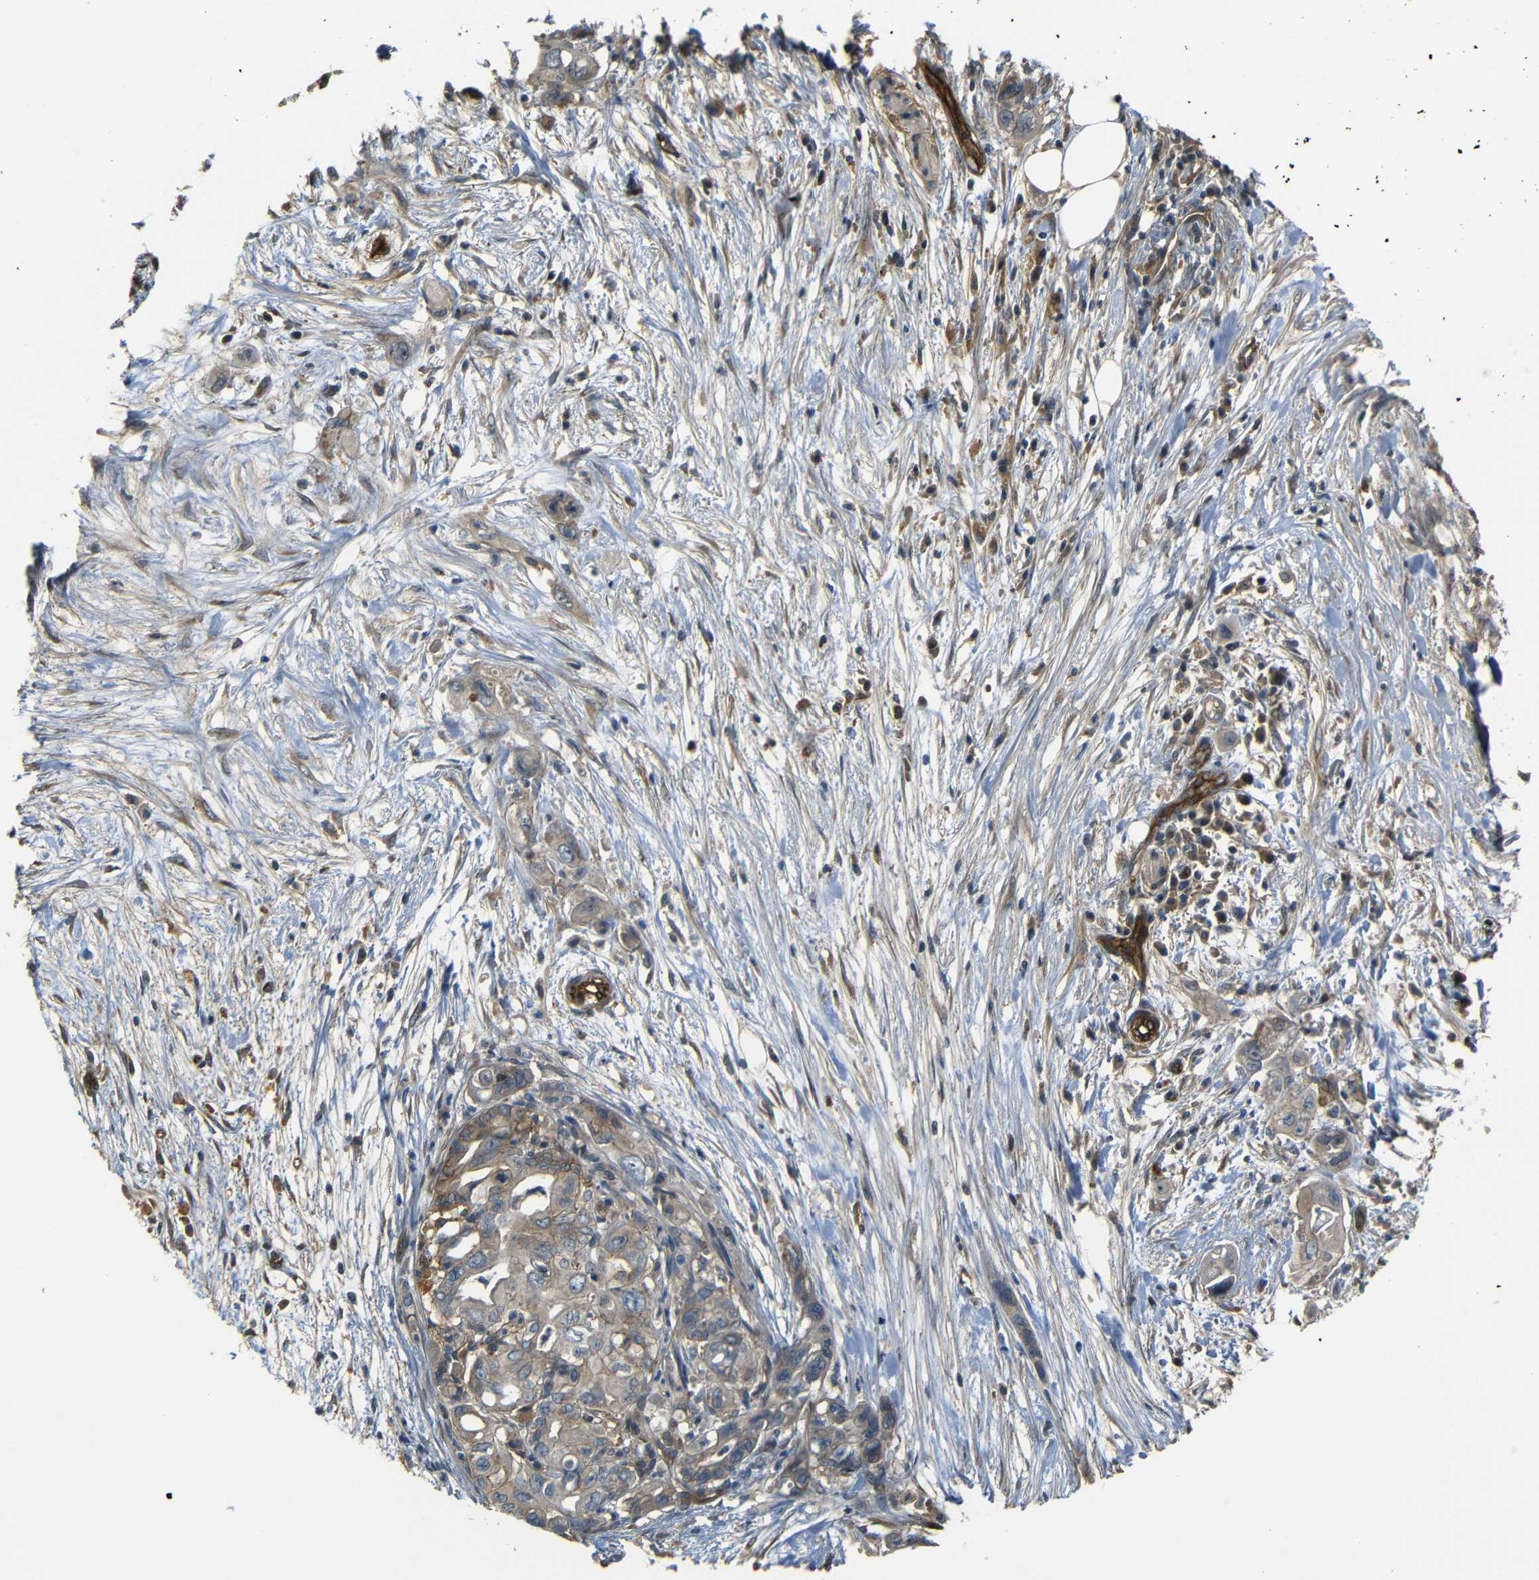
{"staining": {"intensity": "moderate", "quantity": "25%-75%", "location": "cytoplasmic/membranous"}, "tissue": "pancreatic cancer", "cell_type": "Tumor cells", "image_type": "cancer", "snomed": [{"axis": "morphology", "description": "Normal tissue, NOS"}, {"axis": "topography", "description": "Pancreas"}], "caption": "Pancreatic cancer stained for a protein (brown) displays moderate cytoplasmic/membranous positive staining in about 25%-75% of tumor cells.", "gene": "RELL1", "patient": {"sex": "male", "age": 42}}